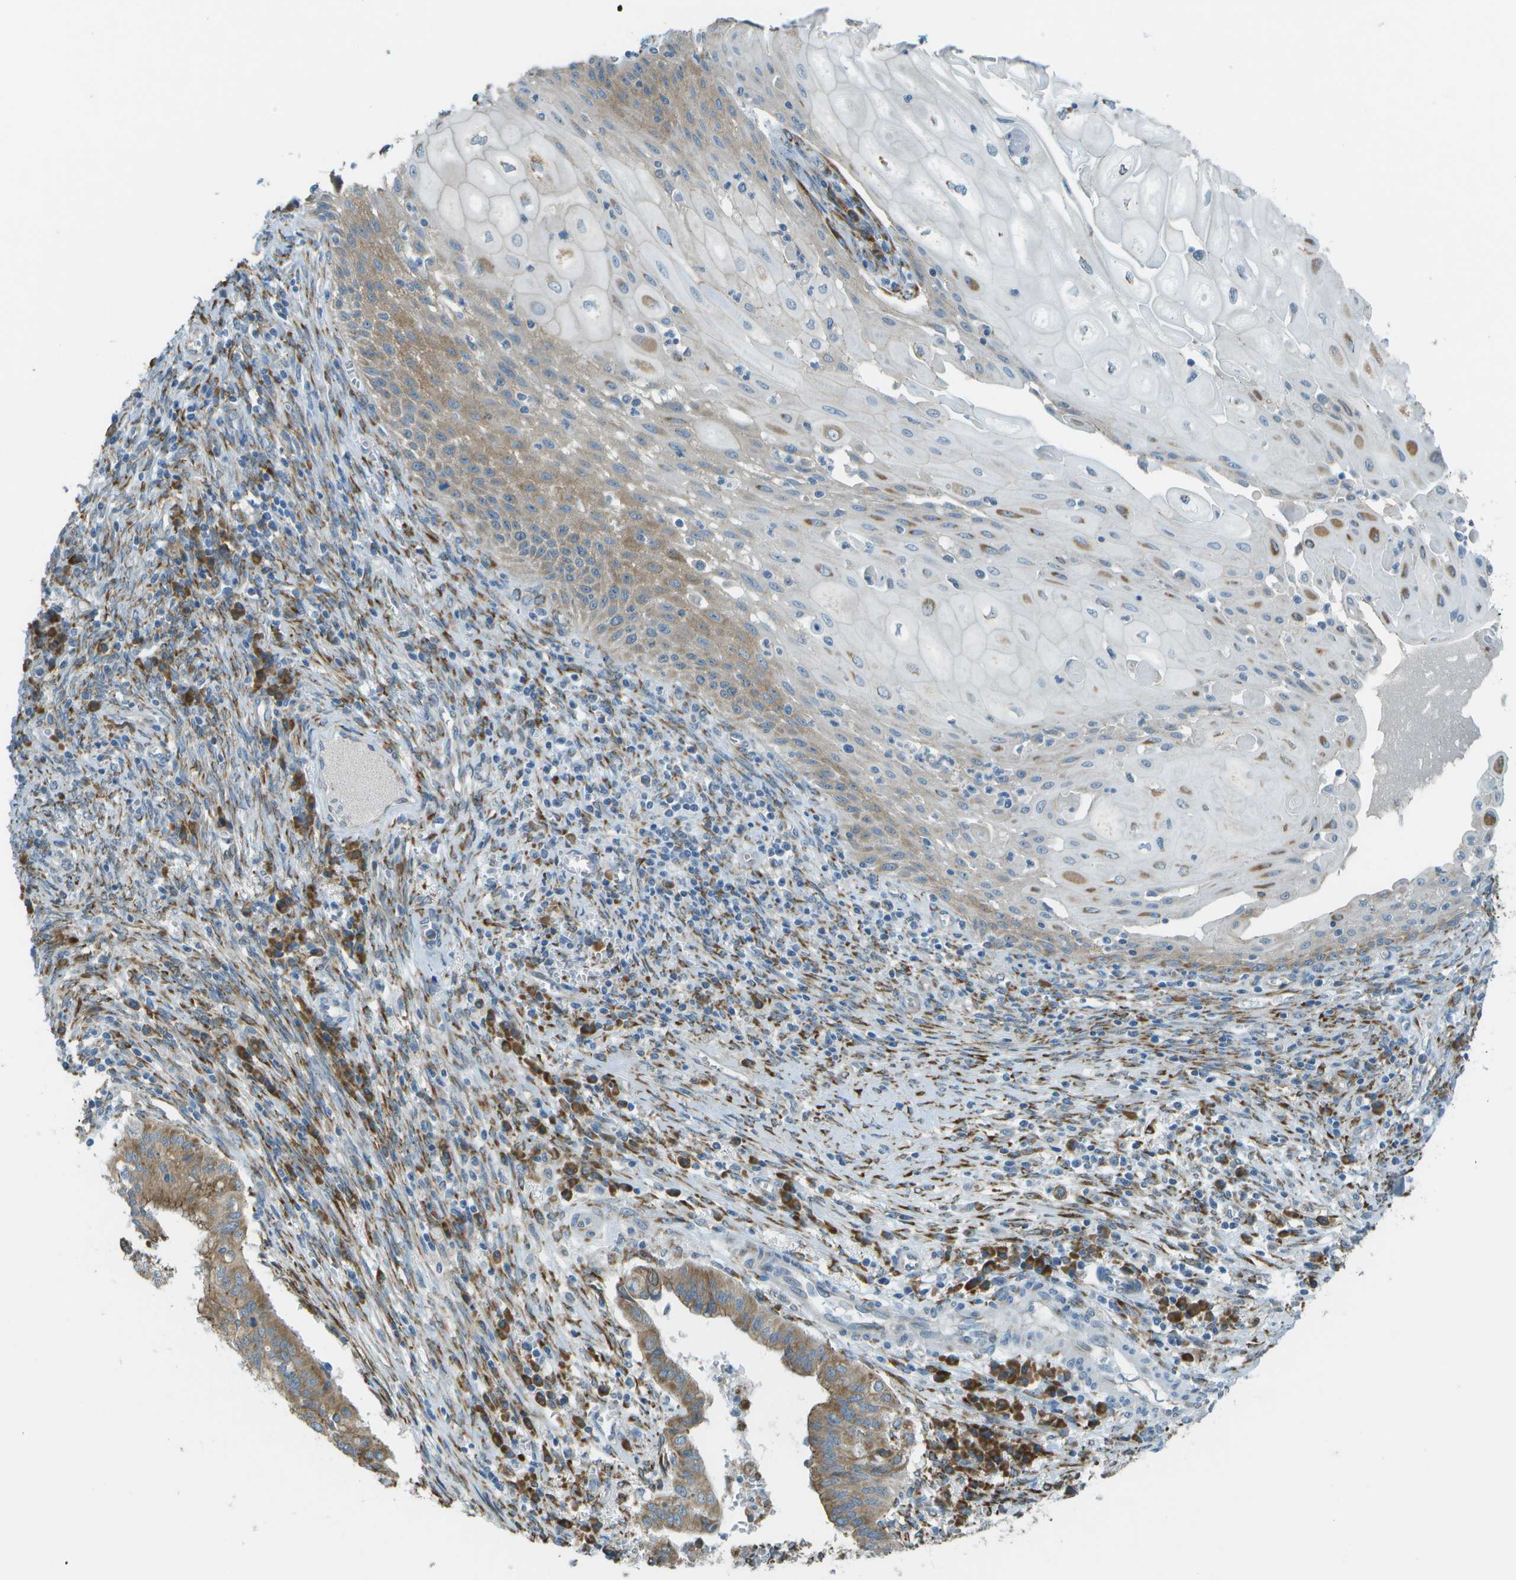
{"staining": {"intensity": "moderate", "quantity": ">75%", "location": "cytoplasmic/membranous"}, "tissue": "cervical cancer", "cell_type": "Tumor cells", "image_type": "cancer", "snomed": [{"axis": "morphology", "description": "Adenocarcinoma, NOS"}, {"axis": "topography", "description": "Cervix"}], "caption": "About >75% of tumor cells in adenocarcinoma (cervical) reveal moderate cytoplasmic/membranous protein expression as visualized by brown immunohistochemical staining.", "gene": "KCTD3", "patient": {"sex": "female", "age": 44}}